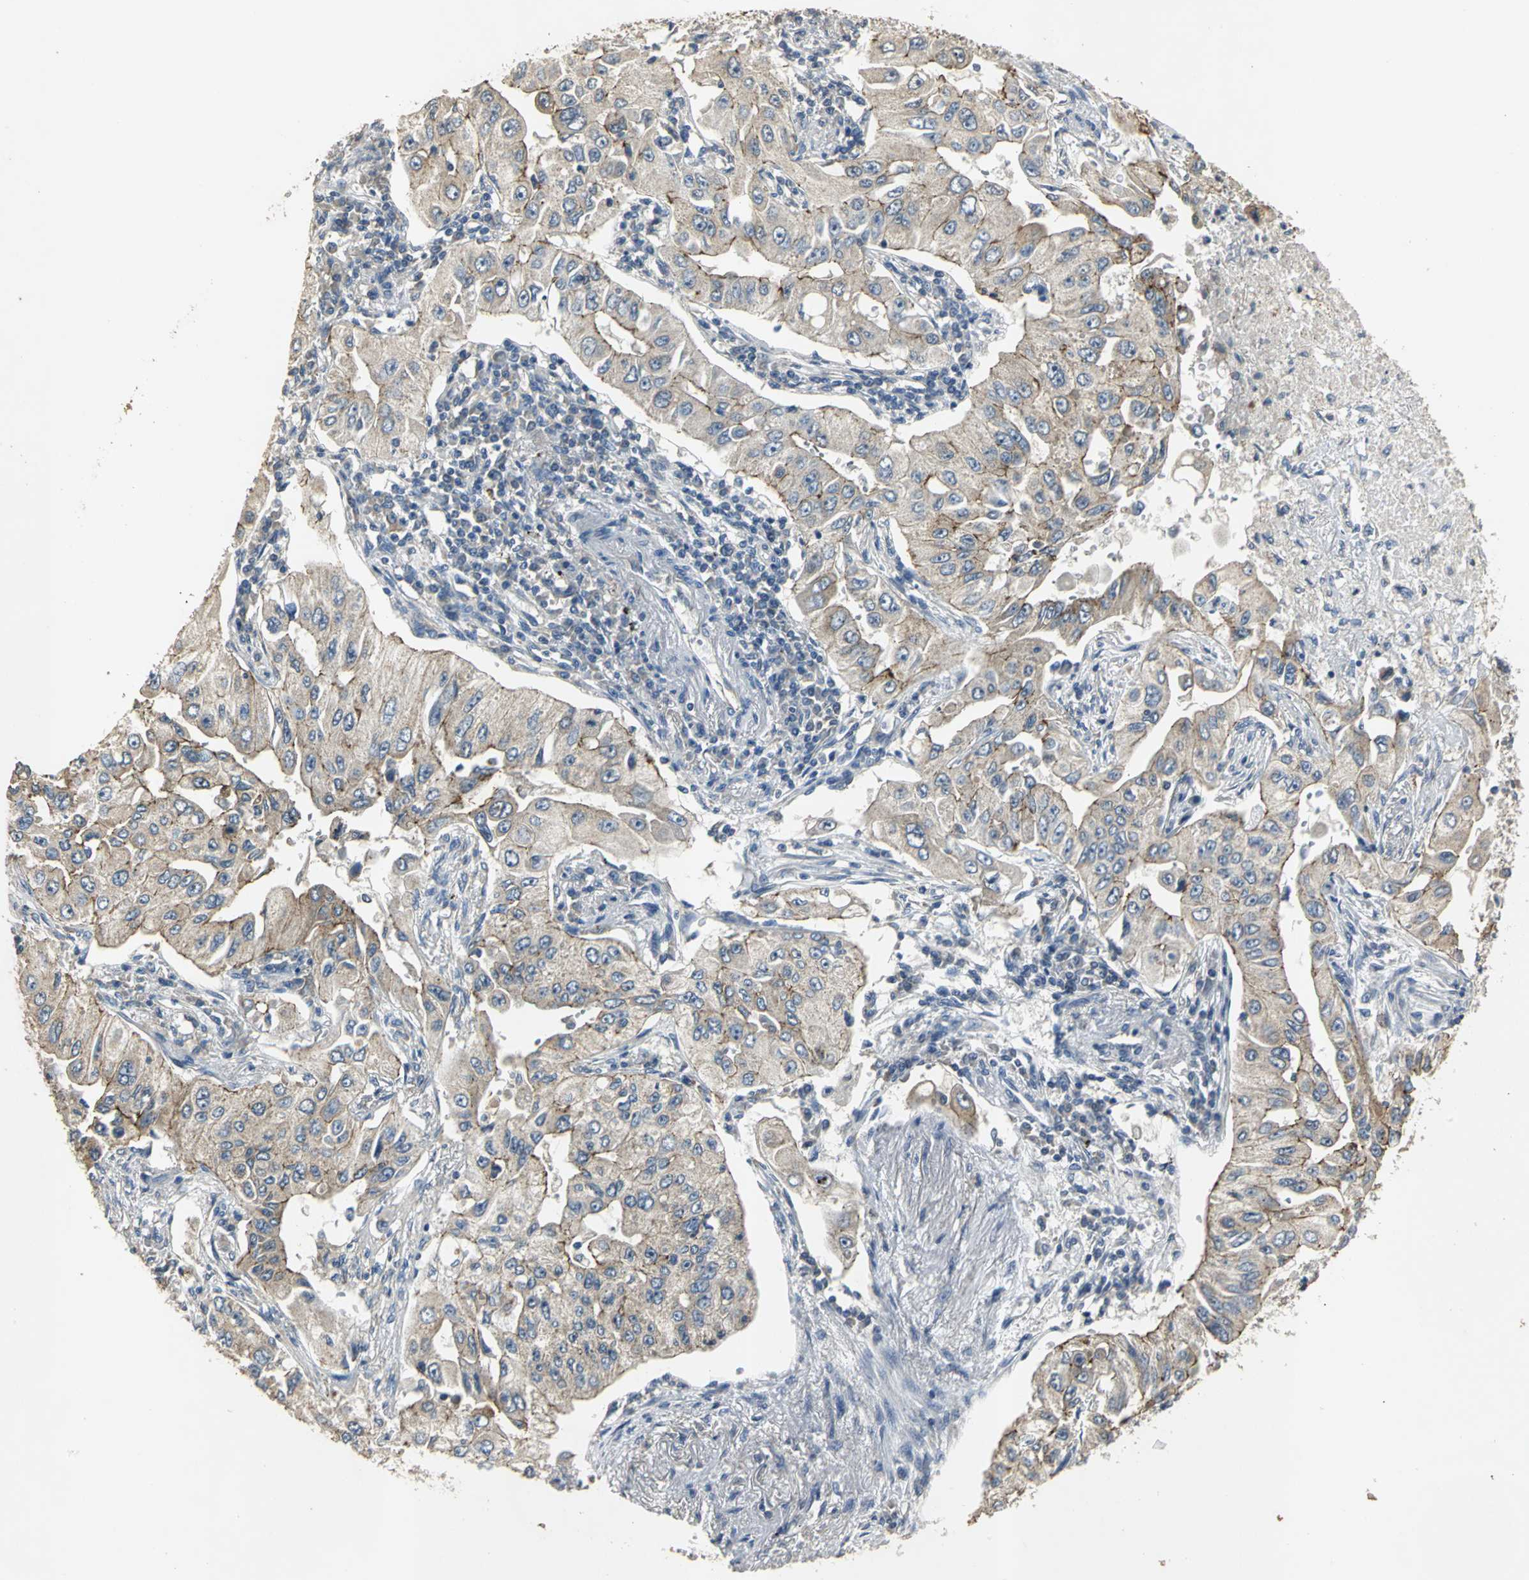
{"staining": {"intensity": "weak", "quantity": ">75%", "location": "cytoplasmic/membranous"}, "tissue": "lung cancer", "cell_type": "Tumor cells", "image_type": "cancer", "snomed": [{"axis": "morphology", "description": "Adenocarcinoma, NOS"}, {"axis": "topography", "description": "Lung"}], "caption": "A brown stain shows weak cytoplasmic/membranous expression of a protein in lung cancer (adenocarcinoma) tumor cells.", "gene": "OCLN", "patient": {"sex": "male", "age": 84}}